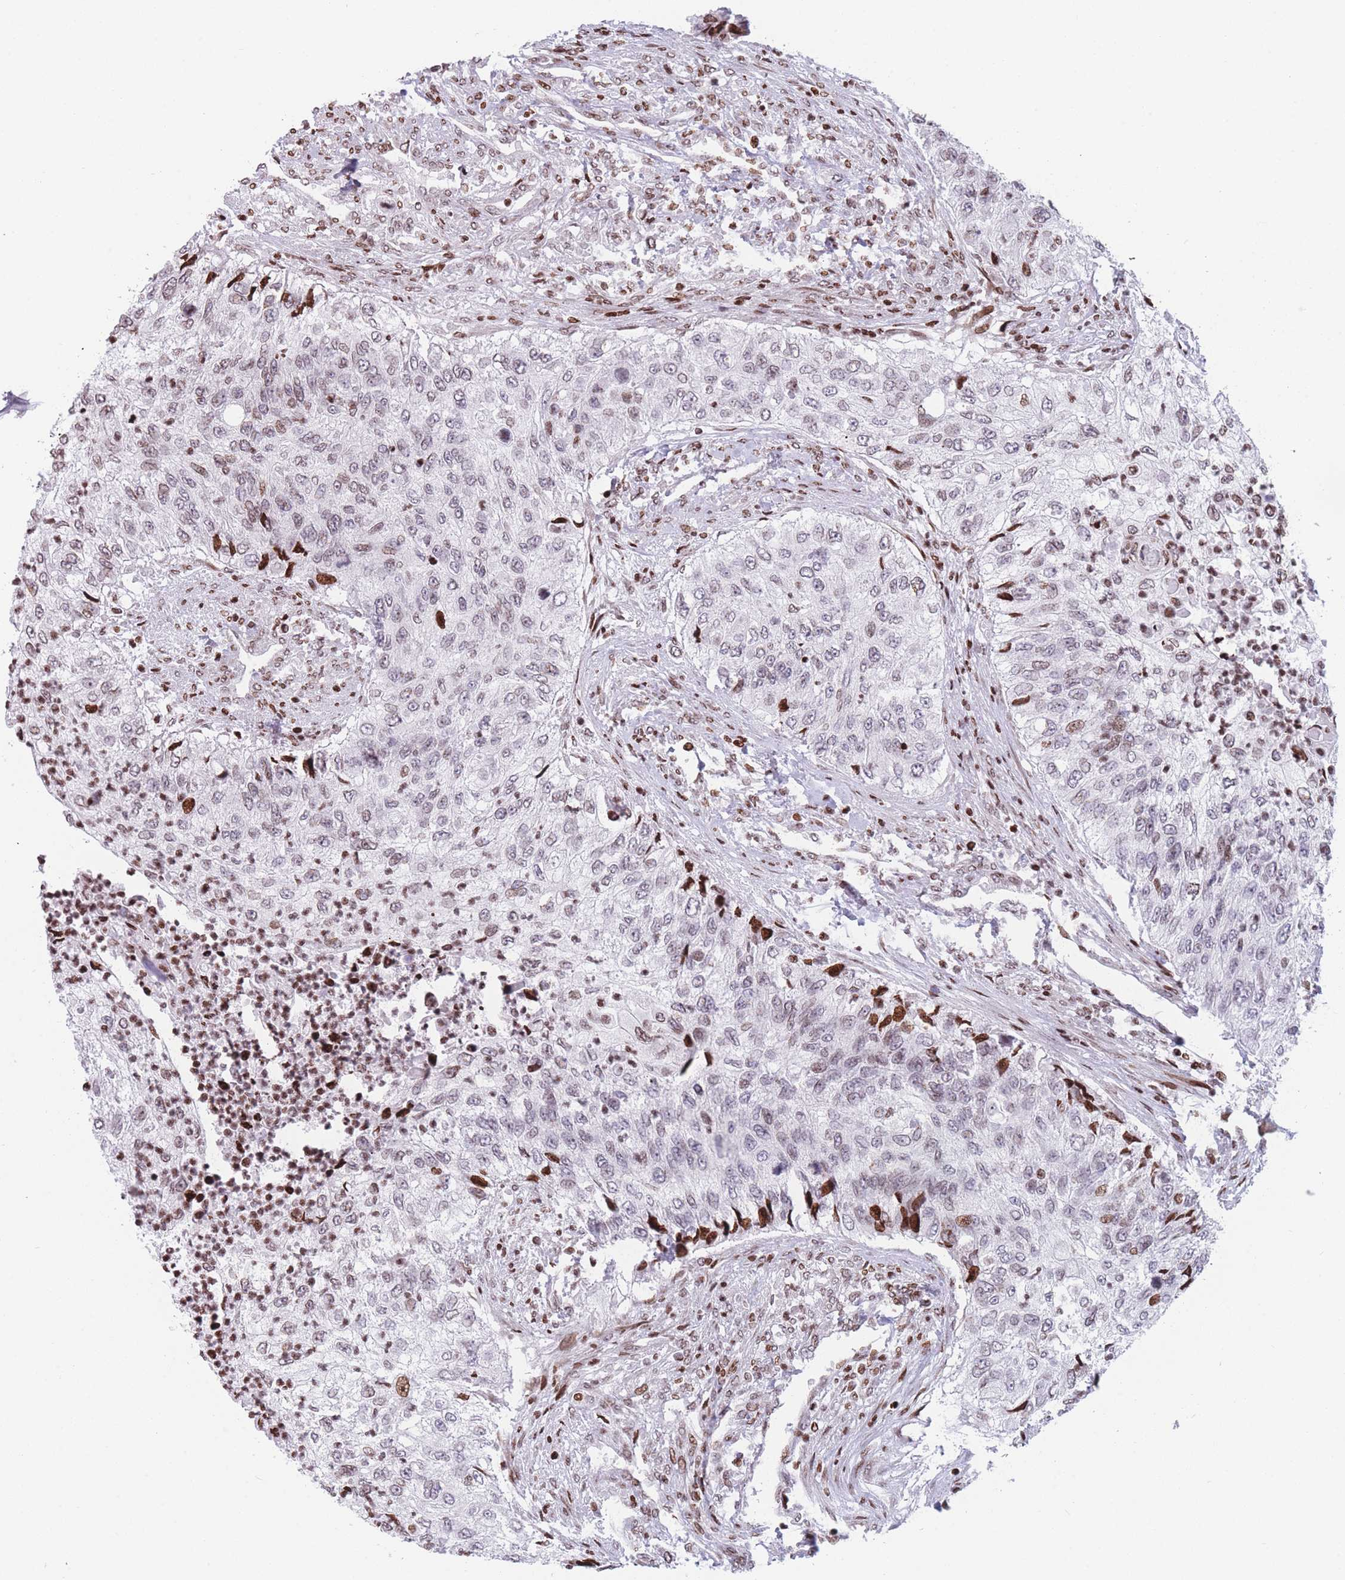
{"staining": {"intensity": "strong", "quantity": "<25%", "location": "nuclear"}, "tissue": "urothelial cancer", "cell_type": "Tumor cells", "image_type": "cancer", "snomed": [{"axis": "morphology", "description": "Urothelial carcinoma, High grade"}, {"axis": "topography", "description": "Urinary bladder"}], "caption": "Human urothelial cancer stained for a protein (brown) reveals strong nuclear positive expression in about <25% of tumor cells.", "gene": "AK9", "patient": {"sex": "female", "age": 60}}